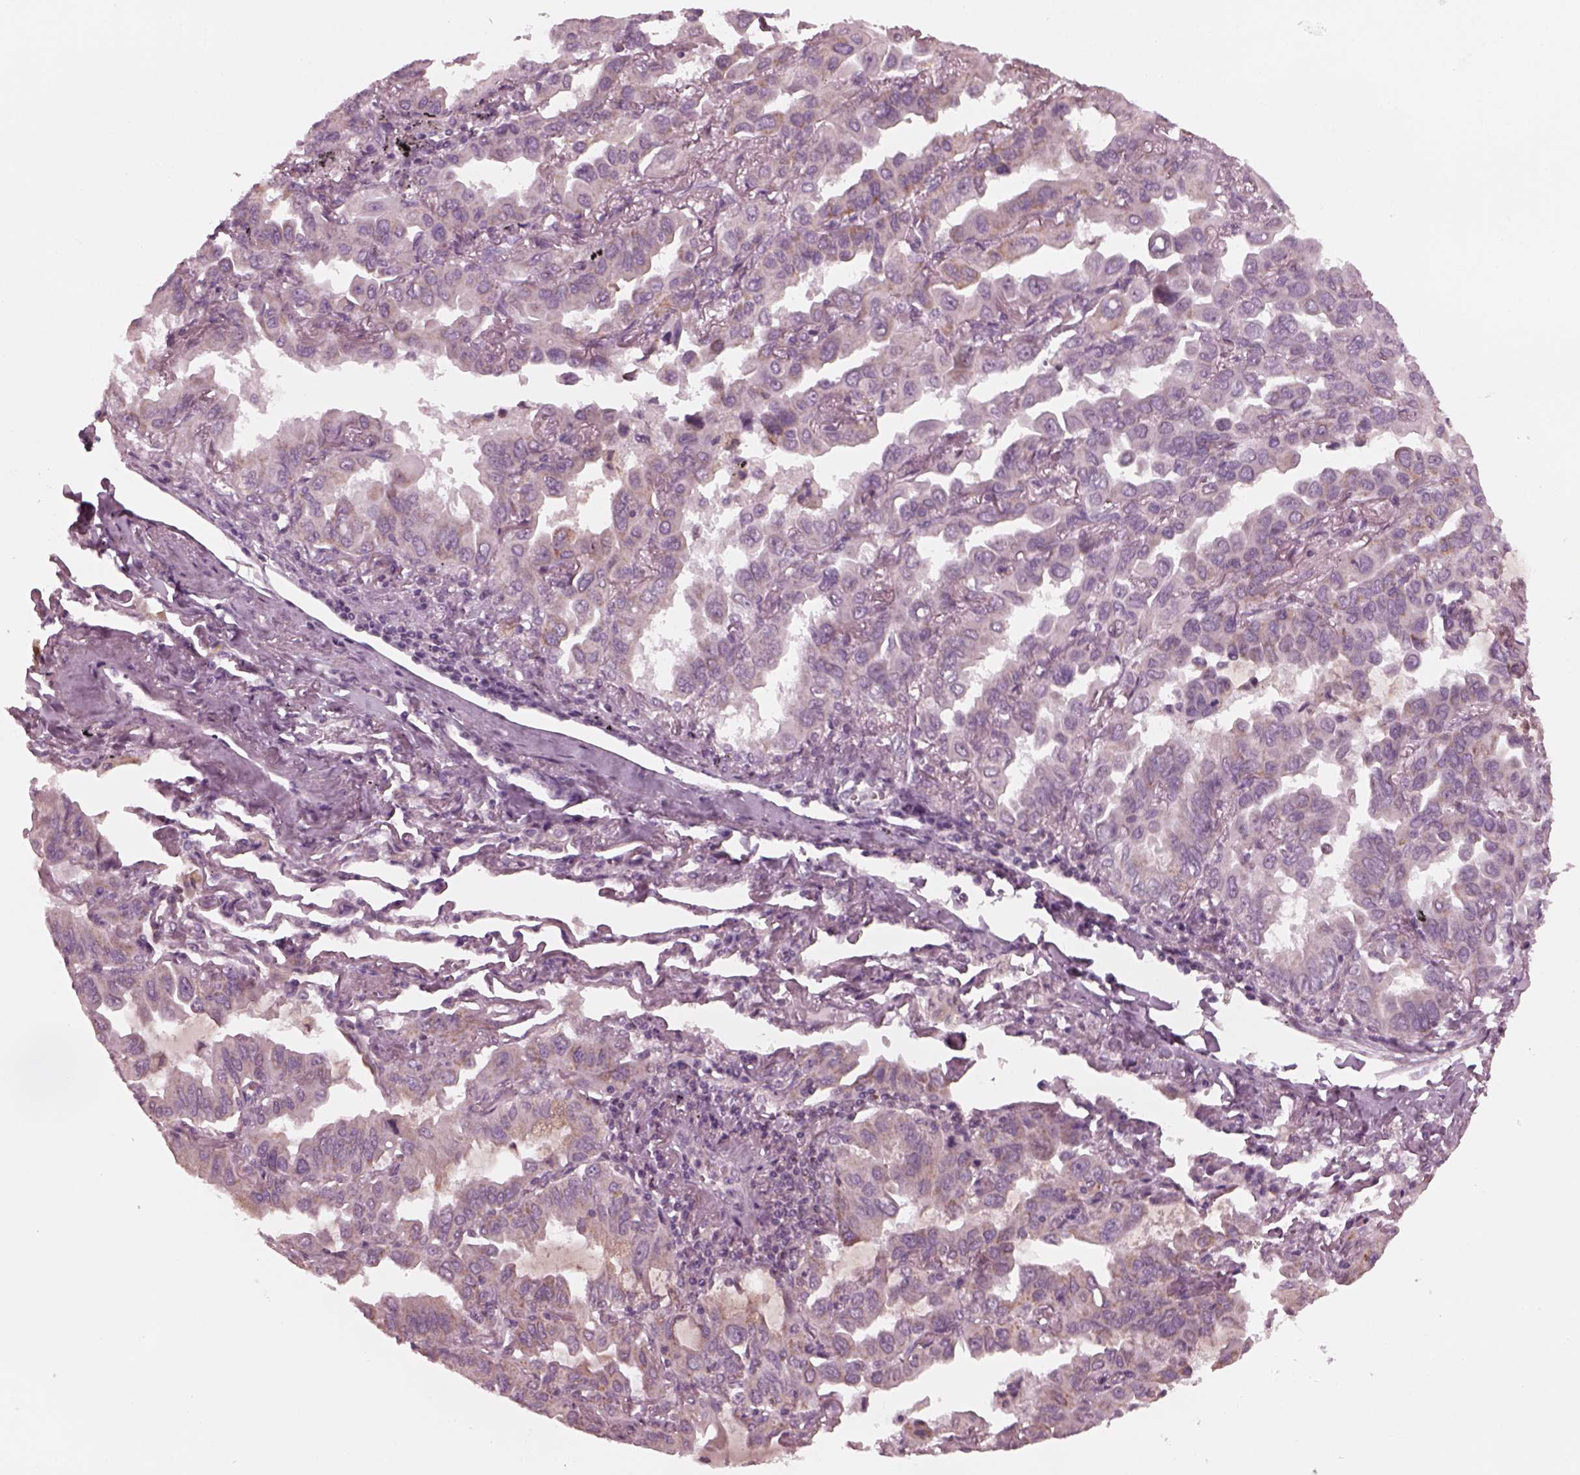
{"staining": {"intensity": "moderate", "quantity": "<25%", "location": "cytoplasmic/membranous"}, "tissue": "lung cancer", "cell_type": "Tumor cells", "image_type": "cancer", "snomed": [{"axis": "morphology", "description": "Adenocarcinoma, NOS"}, {"axis": "topography", "description": "Lung"}], "caption": "Immunohistochemical staining of human lung adenocarcinoma exhibits low levels of moderate cytoplasmic/membranous expression in about <25% of tumor cells. (DAB (3,3'-diaminobenzidine) = brown stain, brightfield microscopy at high magnification).", "gene": "CELSR3", "patient": {"sex": "male", "age": 64}}